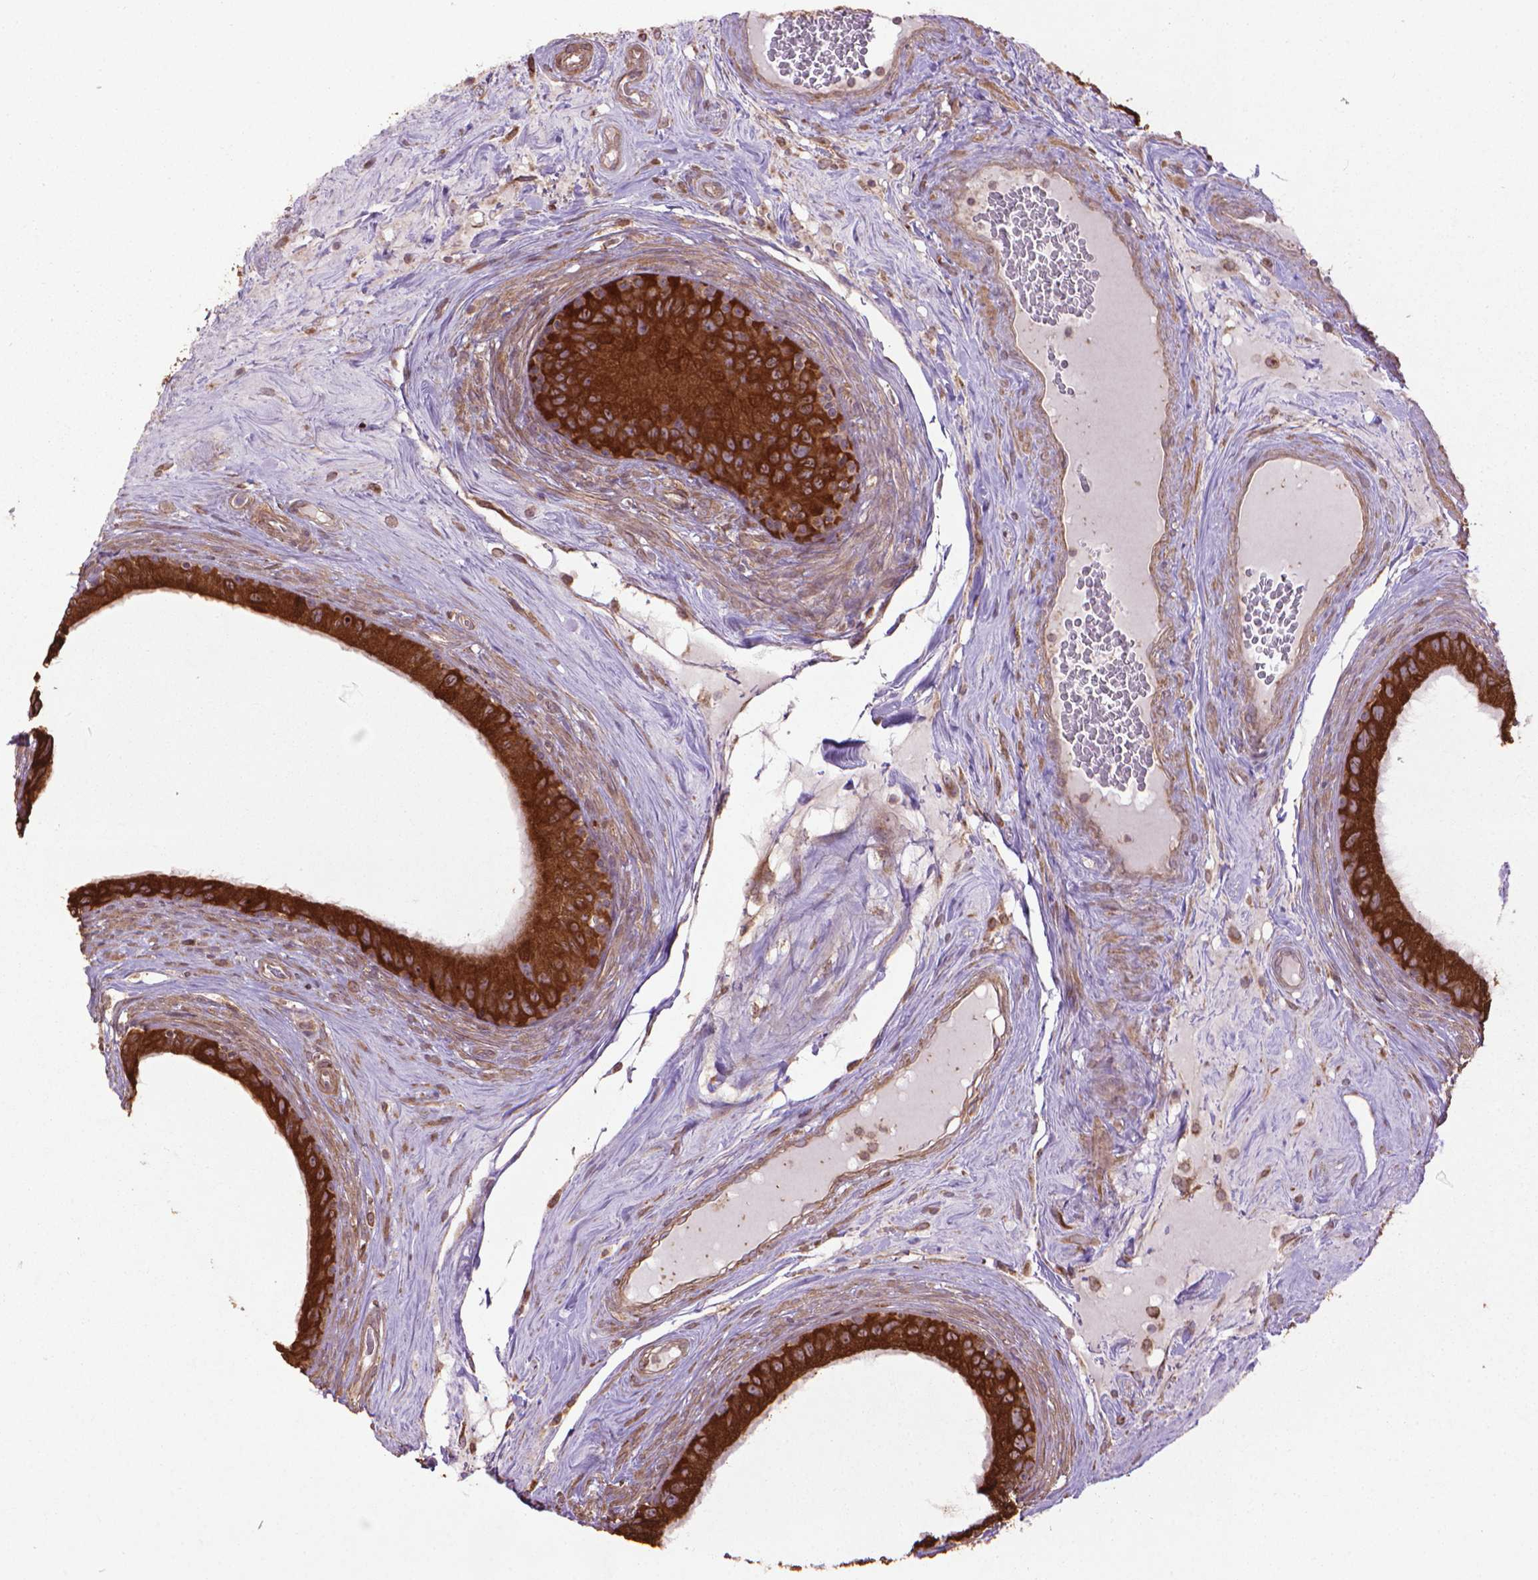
{"staining": {"intensity": "strong", "quantity": ">75%", "location": "cytoplasmic/membranous"}, "tissue": "epididymis", "cell_type": "Glandular cells", "image_type": "normal", "snomed": [{"axis": "morphology", "description": "Normal tissue, NOS"}, {"axis": "topography", "description": "Epididymis"}], "caption": "DAB (3,3'-diaminobenzidine) immunohistochemical staining of normal human epididymis displays strong cytoplasmic/membranous protein positivity in about >75% of glandular cells.", "gene": "GAS1", "patient": {"sex": "male", "age": 59}}